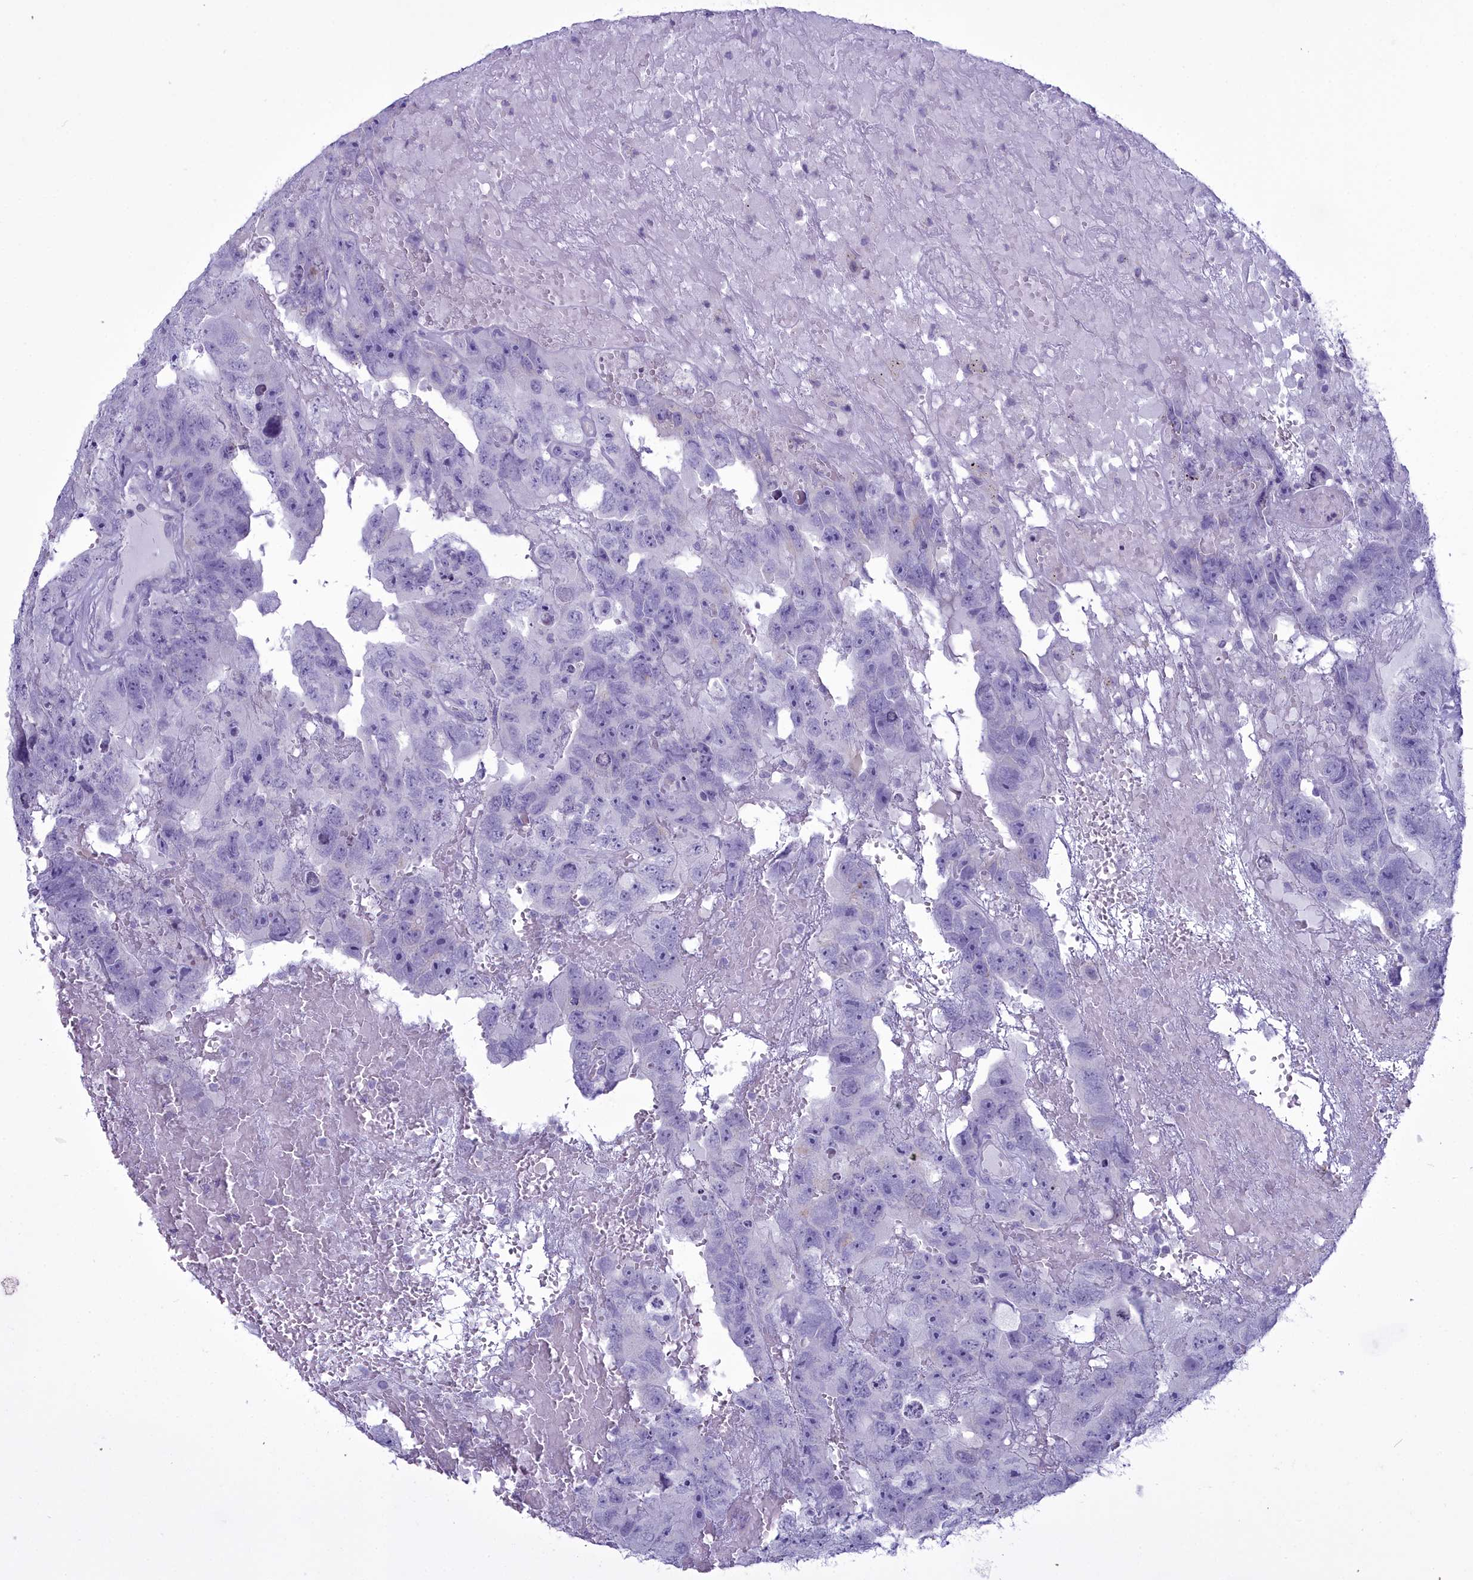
{"staining": {"intensity": "negative", "quantity": "none", "location": "none"}, "tissue": "testis cancer", "cell_type": "Tumor cells", "image_type": "cancer", "snomed": [{"axis": "morphology", "description": "Carcinoma, Embryonal, NOS"}, {"axis": "topography", "description": "Testis"}], "caption": "A micrograph of testis cancer stained for a protein displays no brown staining in tumor cells. (Brightfield microscopy of DAB immunohistochemistry (IHC) at high magnification).", "gene": "MAP6", "patient": {"sex": "male", "age": 45}}